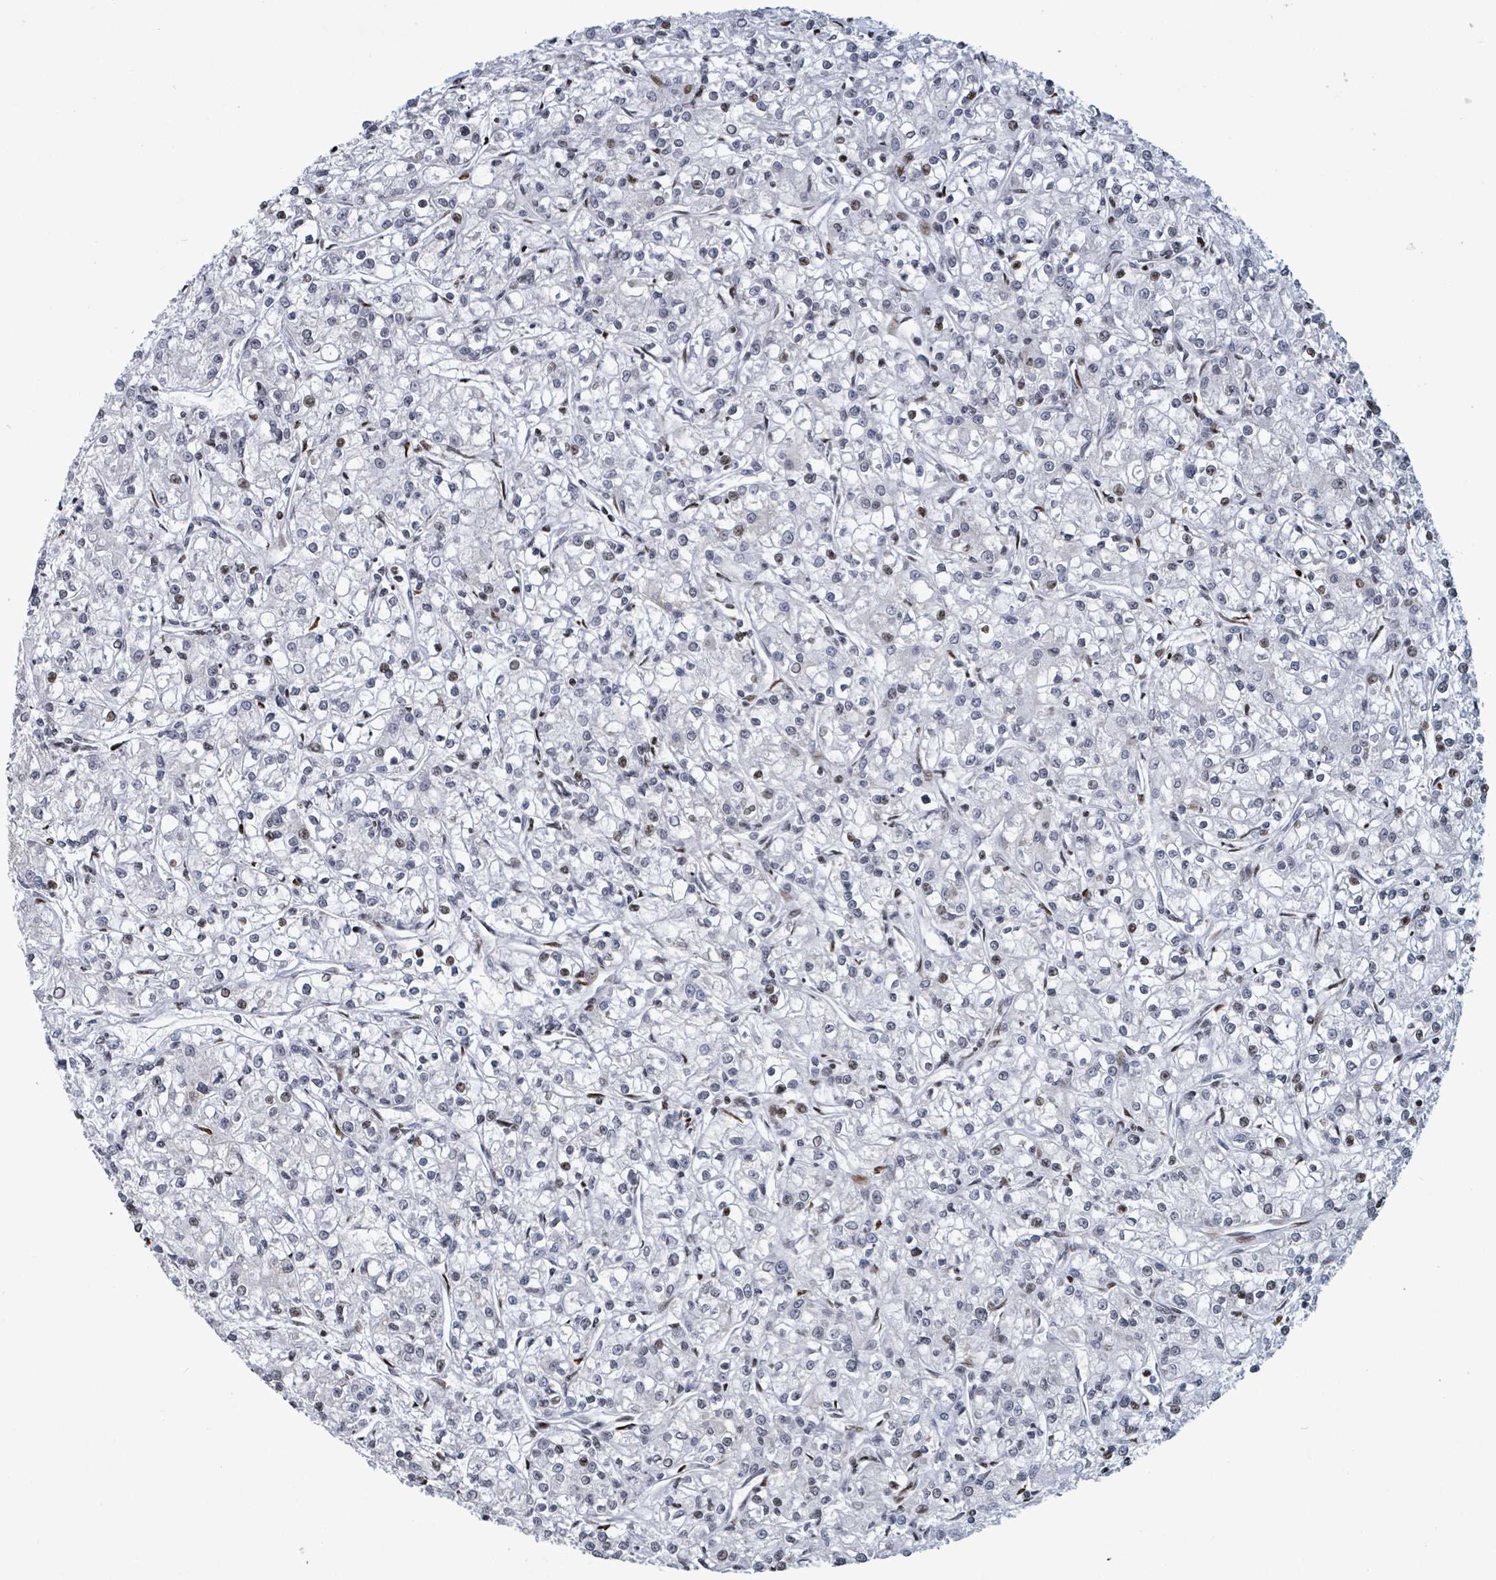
{"staining": {"intensity": "moderate", "quantity": "<25%", "location": "nuclear"}, "tissue": "renal cancer", "cell_type": "Tumor cells", "image_type": "cancer", "snomed": [{"axis": "morphology", "description": "Adenocarcinoma, NOS"}, {"axis": "topography", "description": "Kidney"}], "caption": "A histopathology image of renal adenocarcinoma stained for a protein reveals moderate nuclear brown staining in tumor cells.", "gene": "FNDC4", "patient": {"sex": "female", "age": 59}}